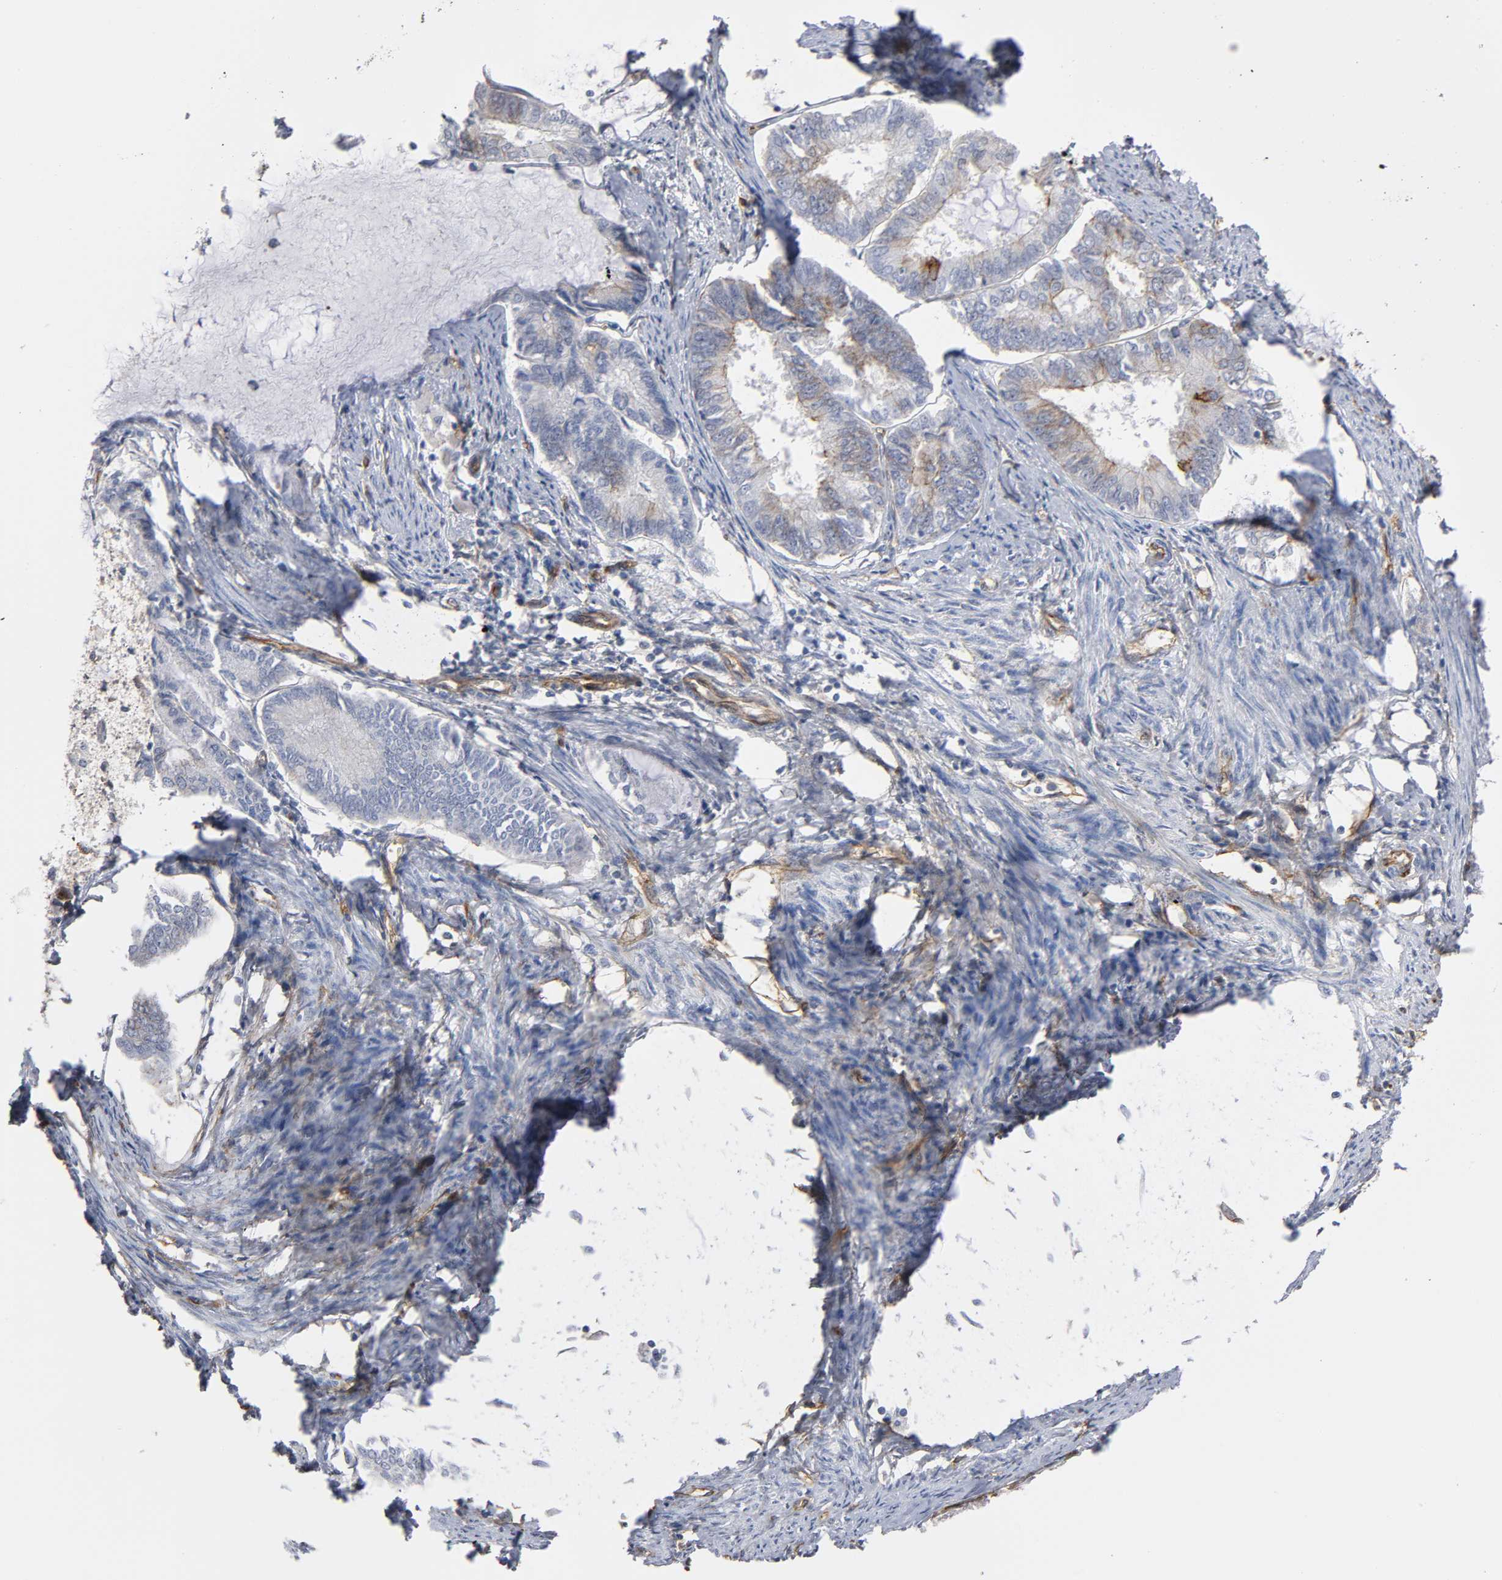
{"staining": {"intensity": "moderate", "quantity": "25%-75%", "location": "cytoplasmic/membranous"}, "tissue": "endometrial cancer", "cell_type": "Tumor cells", "image_type": "cancer", "snomed": [{"axis": "morphology", "description": "Adenocarcinoma, NOS"}, {"axis": "topography", "description": "Endometrium"}], "caption": "Endometrial cancer (adenocarcinoma) tissue displays moderate cytoplasmic/membranous expression in approximately 25%-75% of tumor cells", "gene": "SPTAN1", "patient": {"sex": "female", "age": 86}}